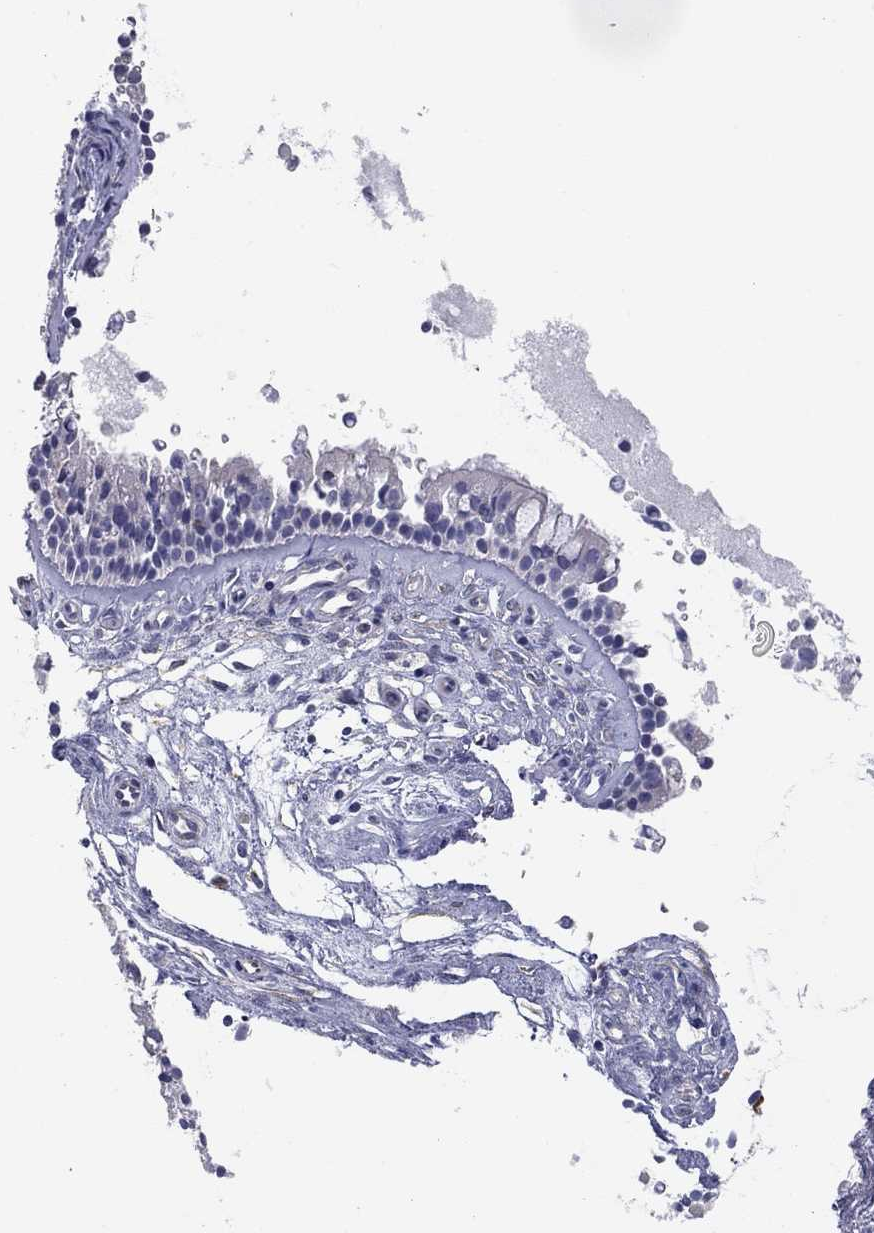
{"staining": {"intensity": "negative", "quantity": "none", "location": "none"}, "tissue": "nasopharynx", "cell_type": "Respiratory epithelial cells", "image_type": "normal", "snomed": [{"axis": "morphology", "description": "Normal tissue, NOS"}, {"axis": "topography", "description": "Nasopharynx"}], "caption": "This is an immunohistochemistry (IHC) histopathology image of benign human nasopharynx. There is no positivity in respiratory epithelial cells.", "gene": "SEPTIN3", "patient": {"sex": "female", "age": 47}}